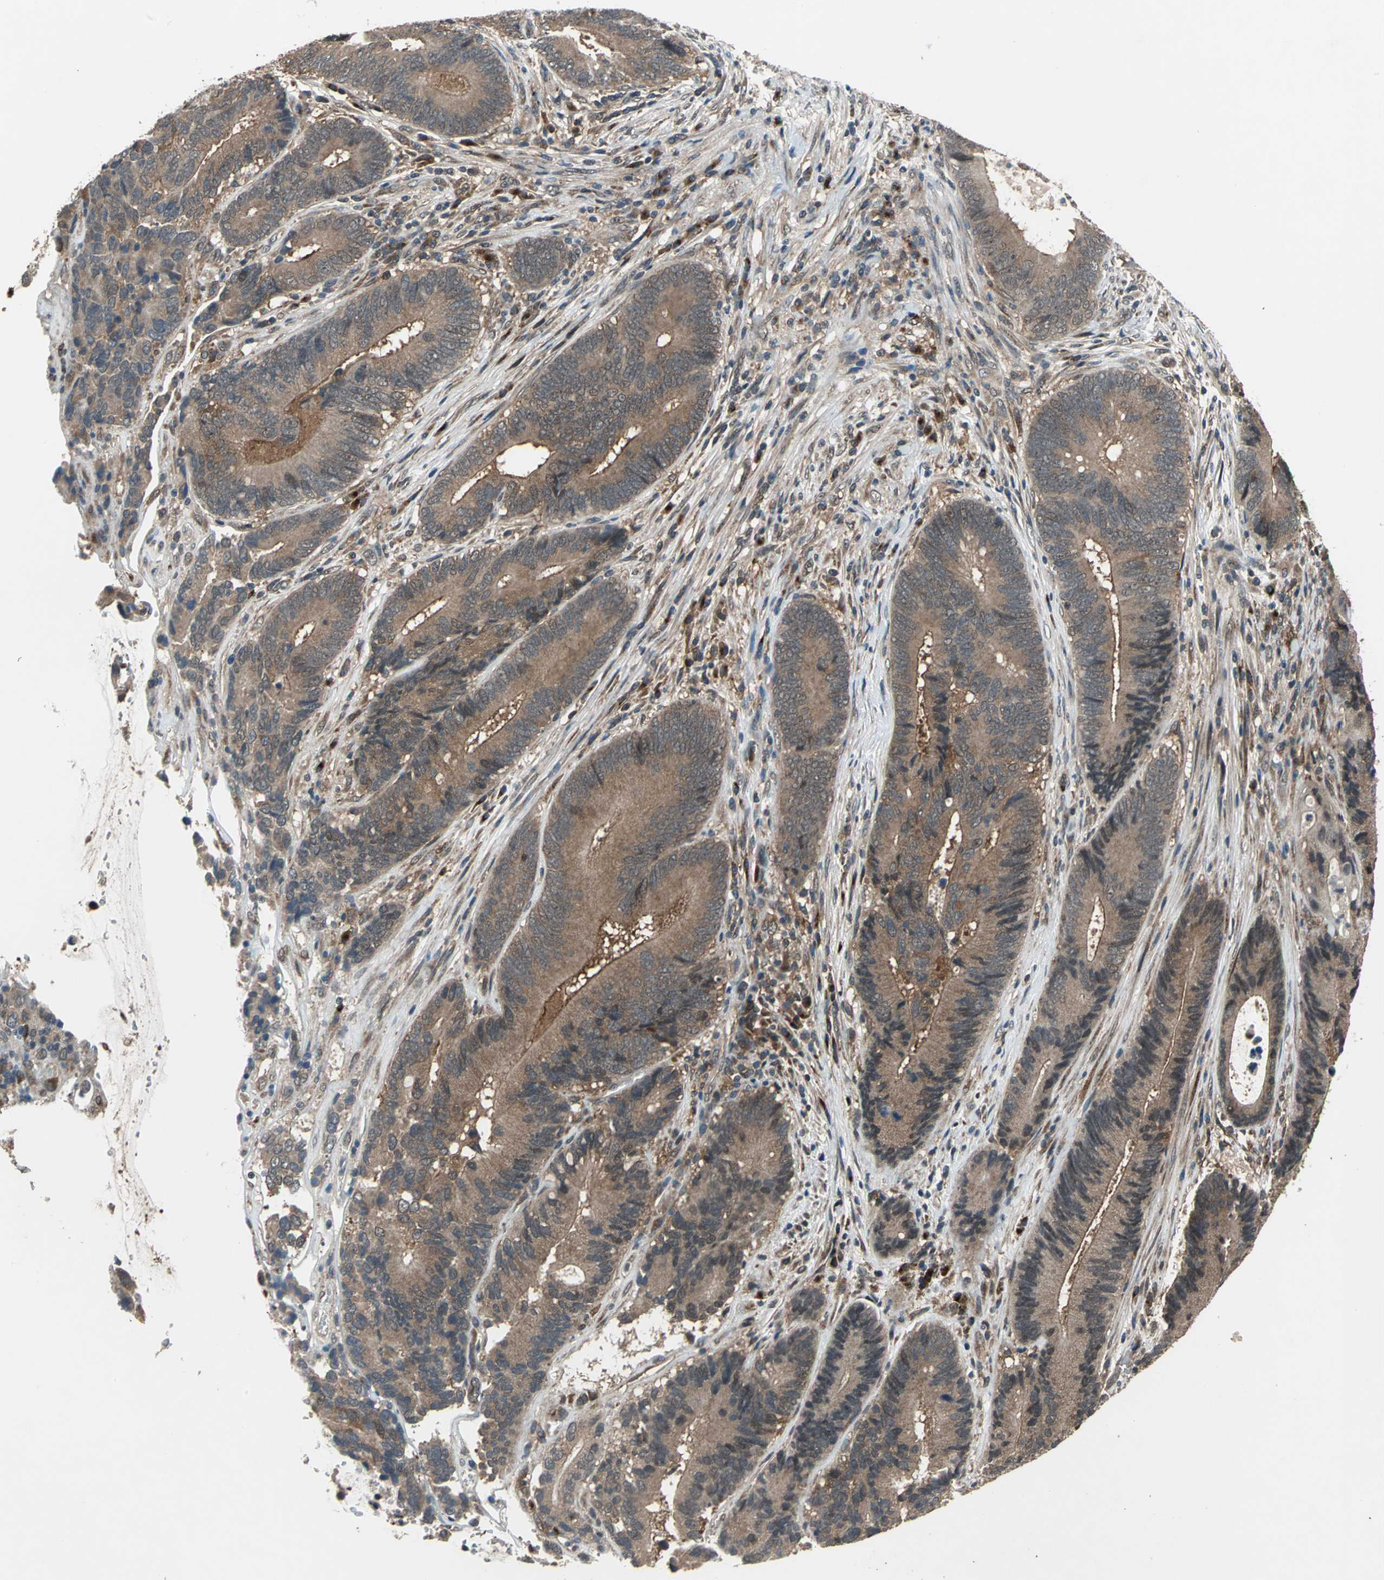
{"staining": {"intensity": "moderate", "quantity": ">75%", "location": "cytoplasmic/membranous"}, "tissue": "colorectal cancer", "cell_type": "Tumor cells", "image_type": "cancer", "snomed": [{"axis": "morphology", "description": "Adenocarcinoma, NOS"}, {"axis": "topography", "description": "Colon"}], "caption": "Approximately >75% of tumor cells in human colorectal adenocarcinoma reveal moderate cytoplasmic/membranous protein staining as visualized by brown immunohistochemical staining.", "gene": "NFKBIE", "patient": {"sex": "female", "age": 78}}